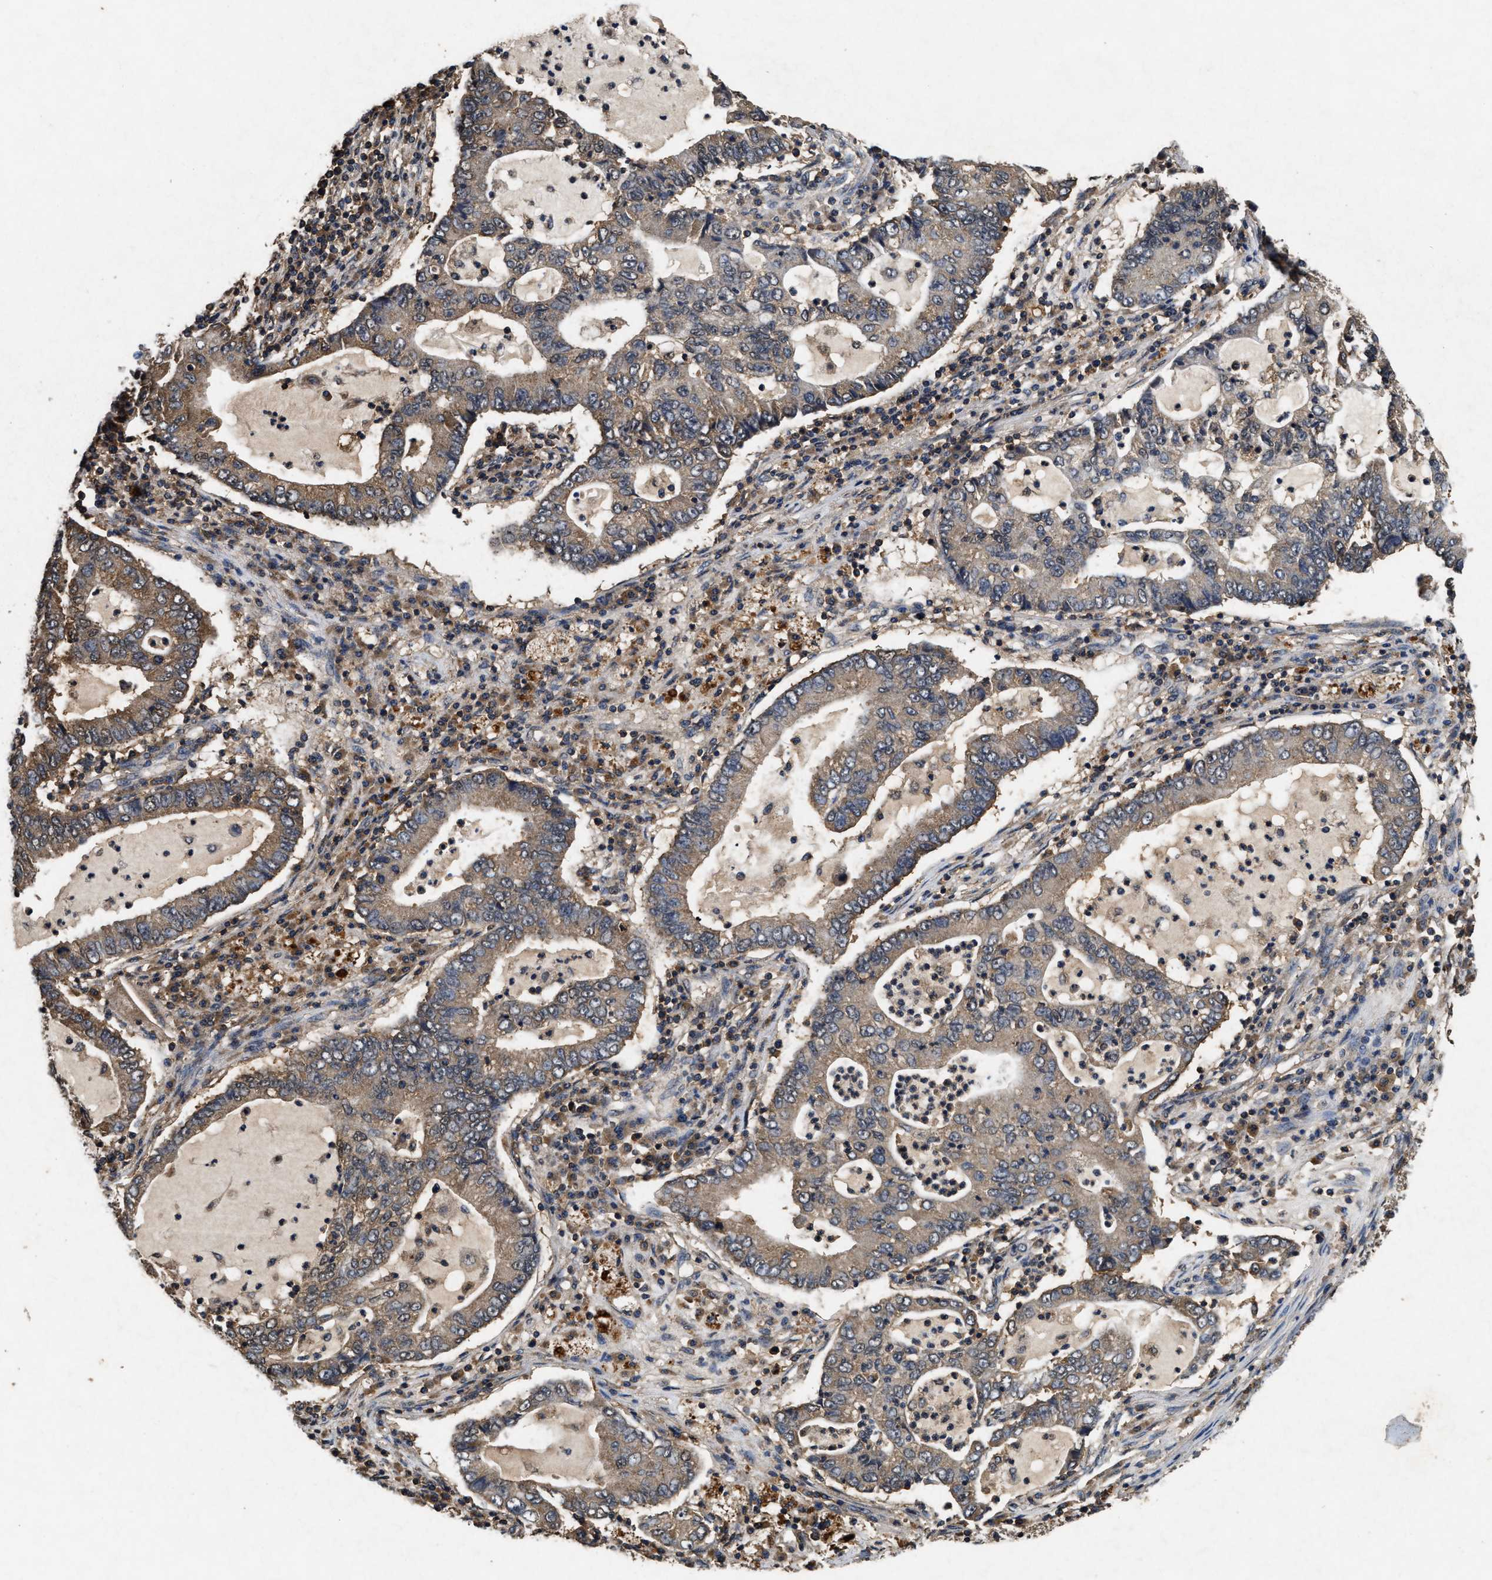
{"staining": {"intensity": "moderate", "quantity": "25%-75%", "location": "cytoplasmic/membranous"}, "tissue": "lung cancer", "cell_type": "Tumor cells", "image_type": "cancer", "snomed": [{"axis": "morphology", "description": "Adenocarcinoma, NOS"}, {"axis": "topography", "description": "Lung"}], "caption": "A photomicrograph of human lung cancer (adenocarcinoma) stained for a protein demonstrates moderate cytoplasmic/membranous brown staining in tumor cells. (DAB (3,3'-diaminobenzidine) IHC with brightfield microscopy, high magnification).", "gene": "PDAP1", "patient": {"sex": "female", "age": 51}}